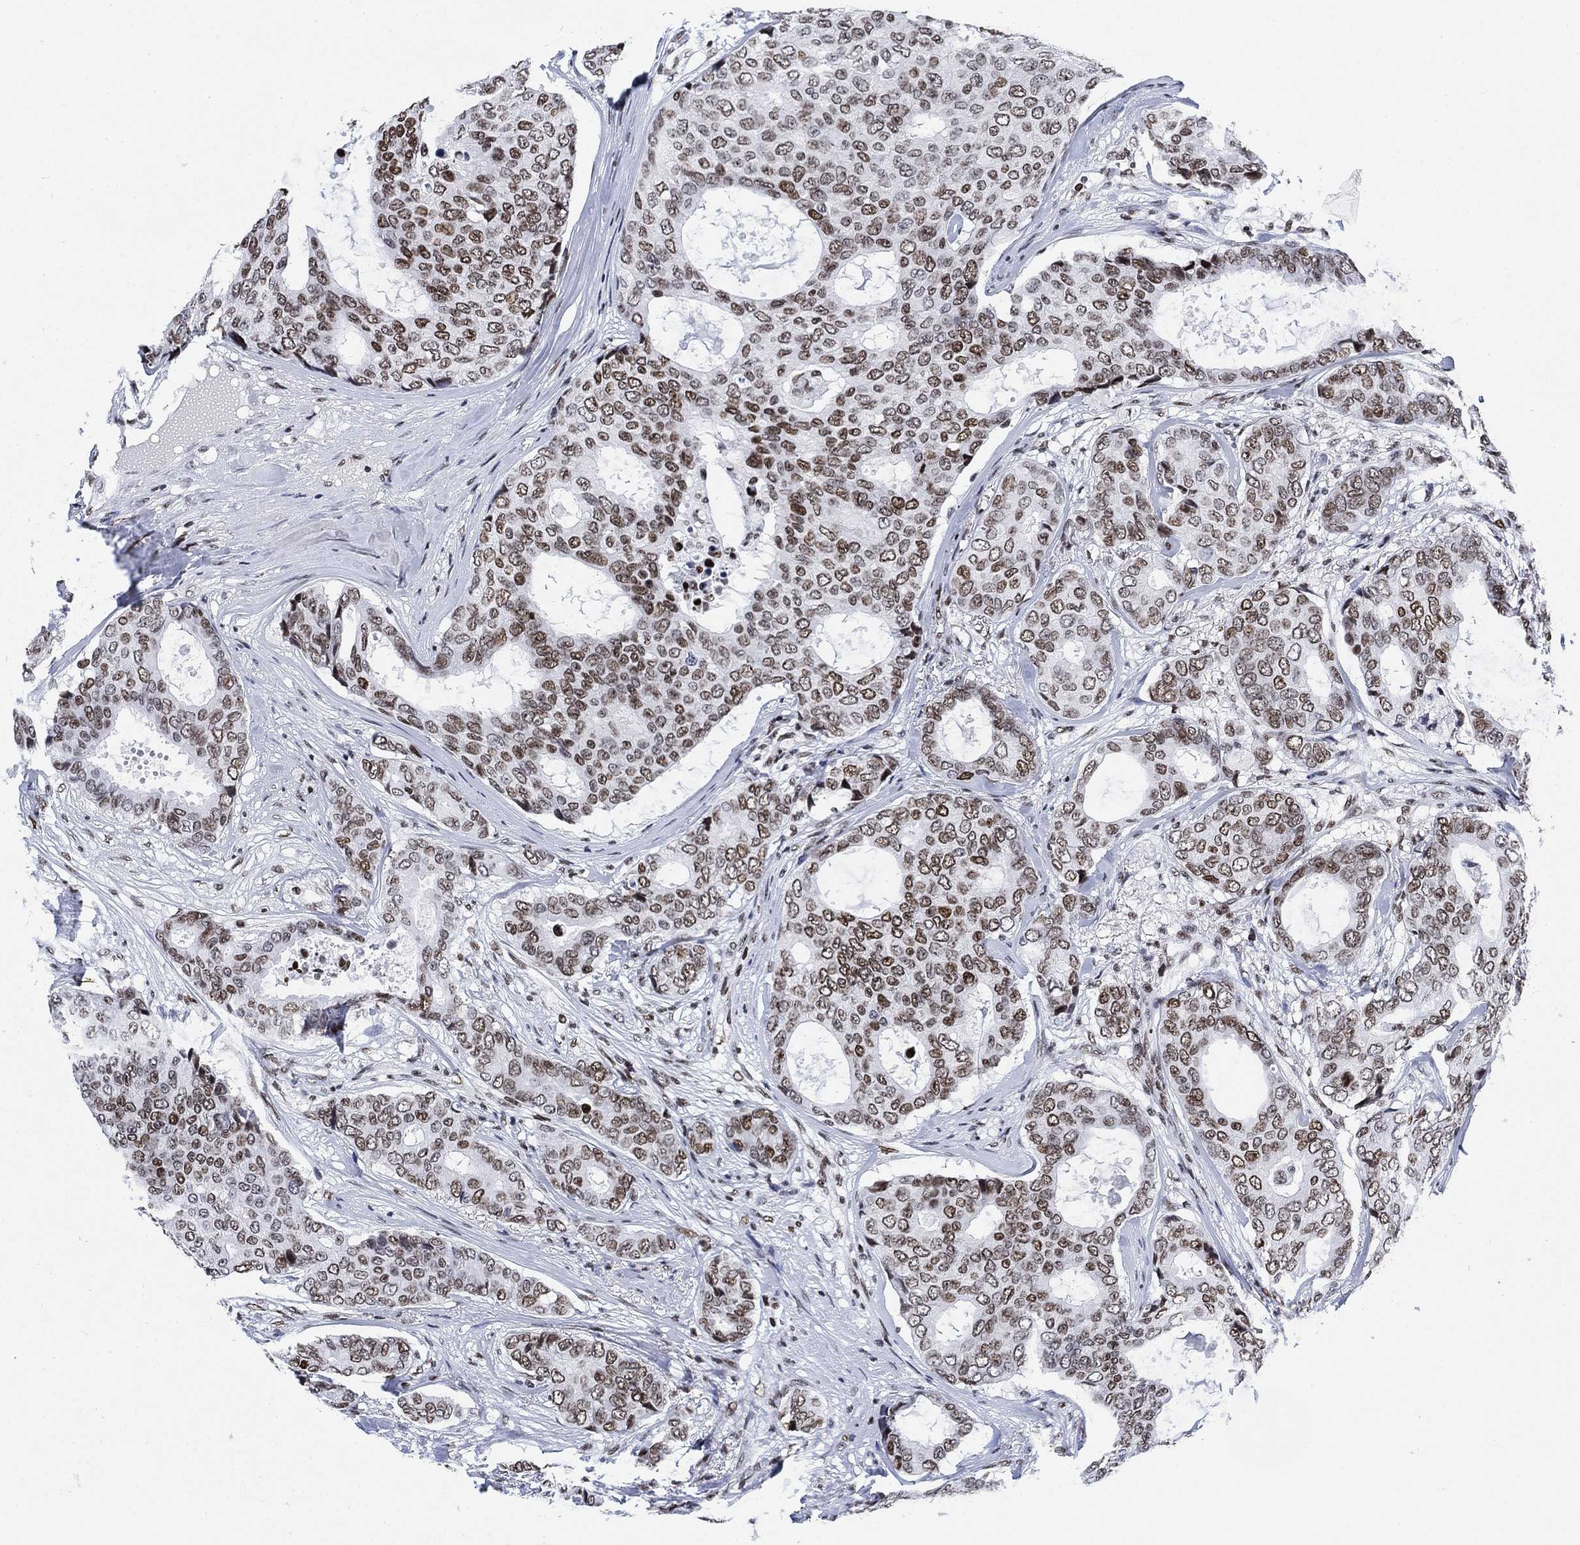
{"staining": {"intensity": "moderate", "quantity": "25%-75%", "location": "nuclear"}, "tissue": "breast cancer", "cell_type": "Tumor cells", "image_type": "cancer", "snomed": [{"axis": "morphology", "description": "Duct carcinoma"}, {"axis": "topography", "description": "Breast"}], "caption": "Immunohistochemistry image of neoplastic tissue: breast infiltrating ductal carcinoma stained using IHC exhibits medium levels of moderate protein expression localized specifically in the nuclear of tumor cells, appearing as a nuclear brown color.", "gene": "H1-10", "patient": {"sex": "female", "age": 75}}